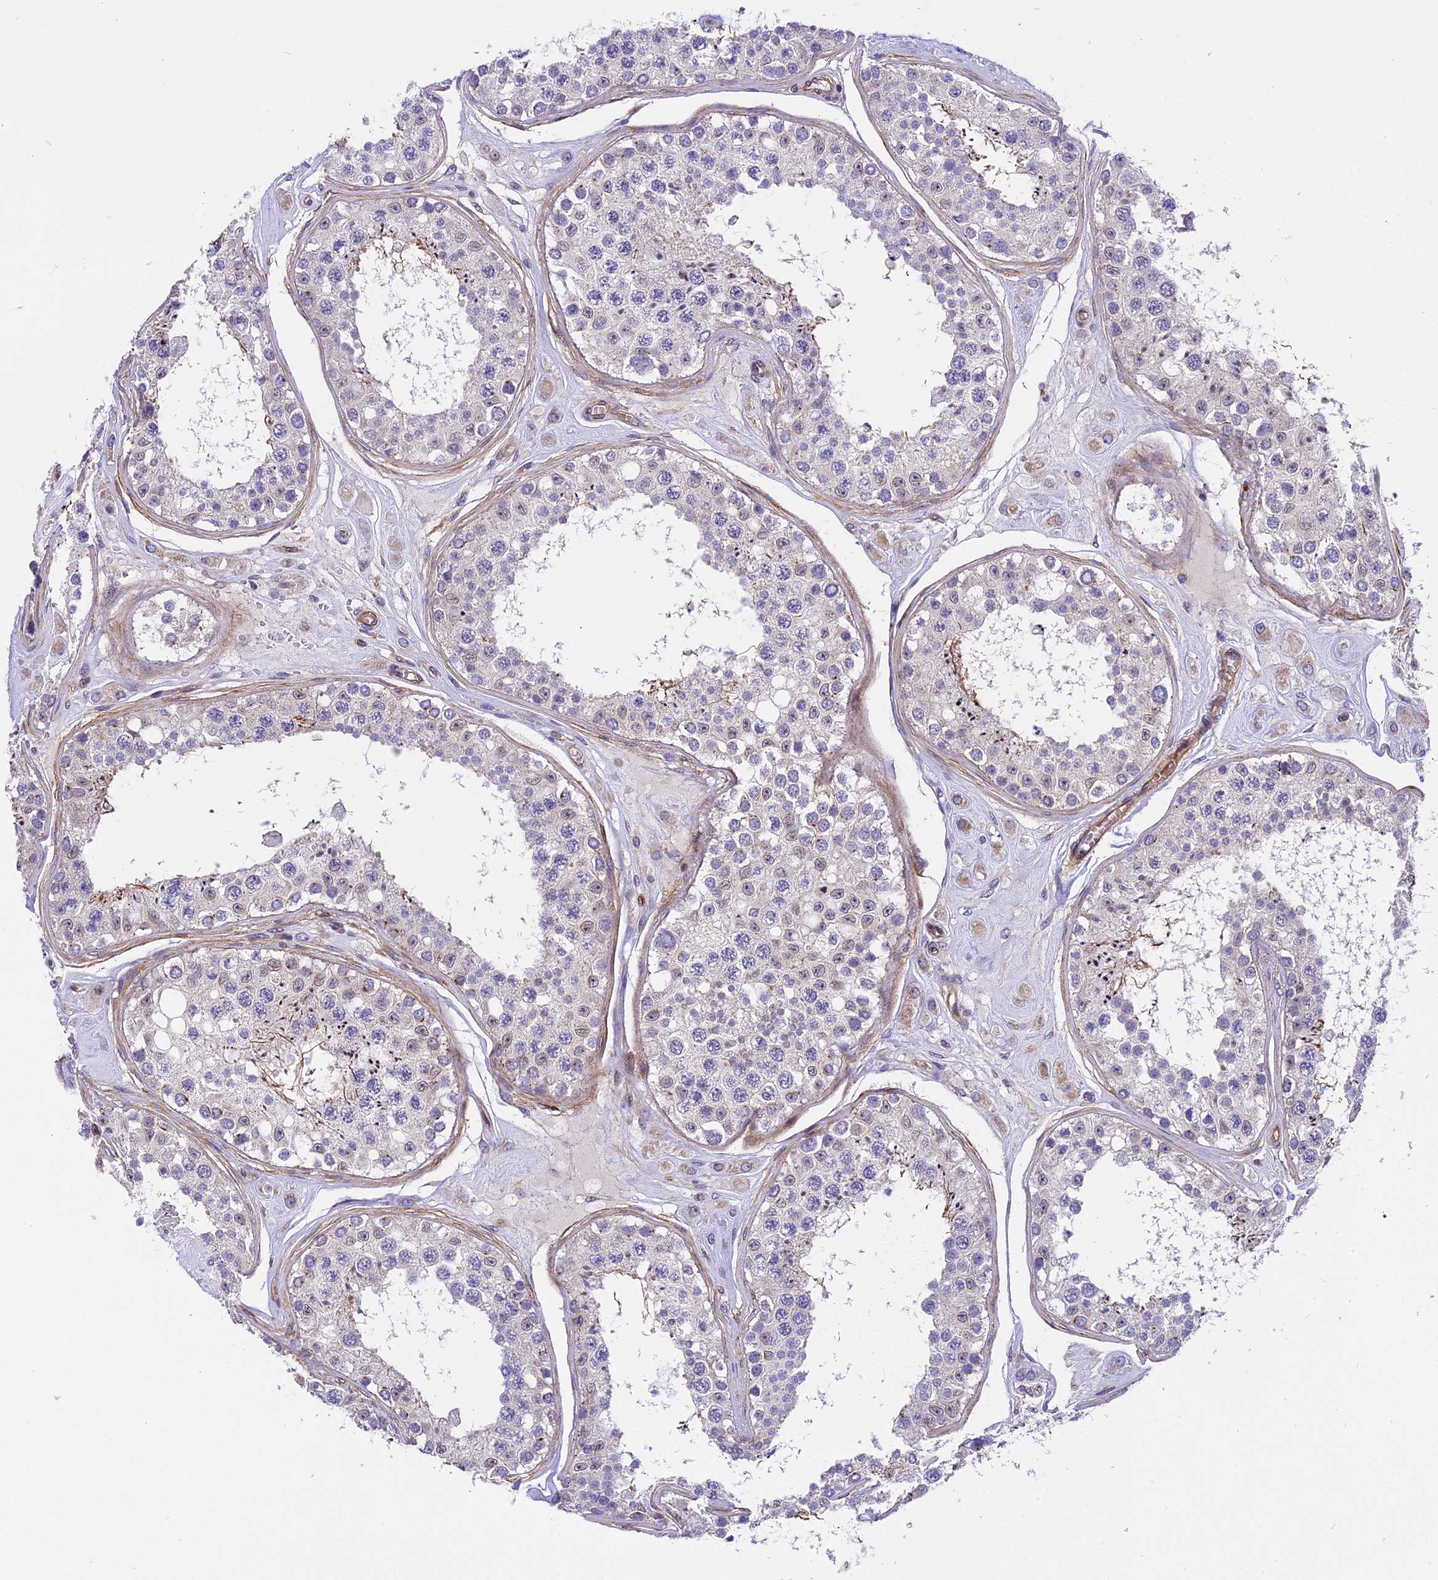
{"staining": {"intensity": "moderate", "quantity": "<25%", "location": "nuclear"}, "tissue": "testis", "cell_type": "Cells in seminiferous ducts", "image_type": "normal", "snomed": [{"axis": "morphology", "description": "Normal tissue, NOS"}, {"axis": "topography", "description": "Testis"}], "caption": "Moderate nuclear positivity is present in about <25% of cells in seminiferous ducts in benign testis.", "gene": "MED20", "patient": {"sex": "male", "age": 25}}